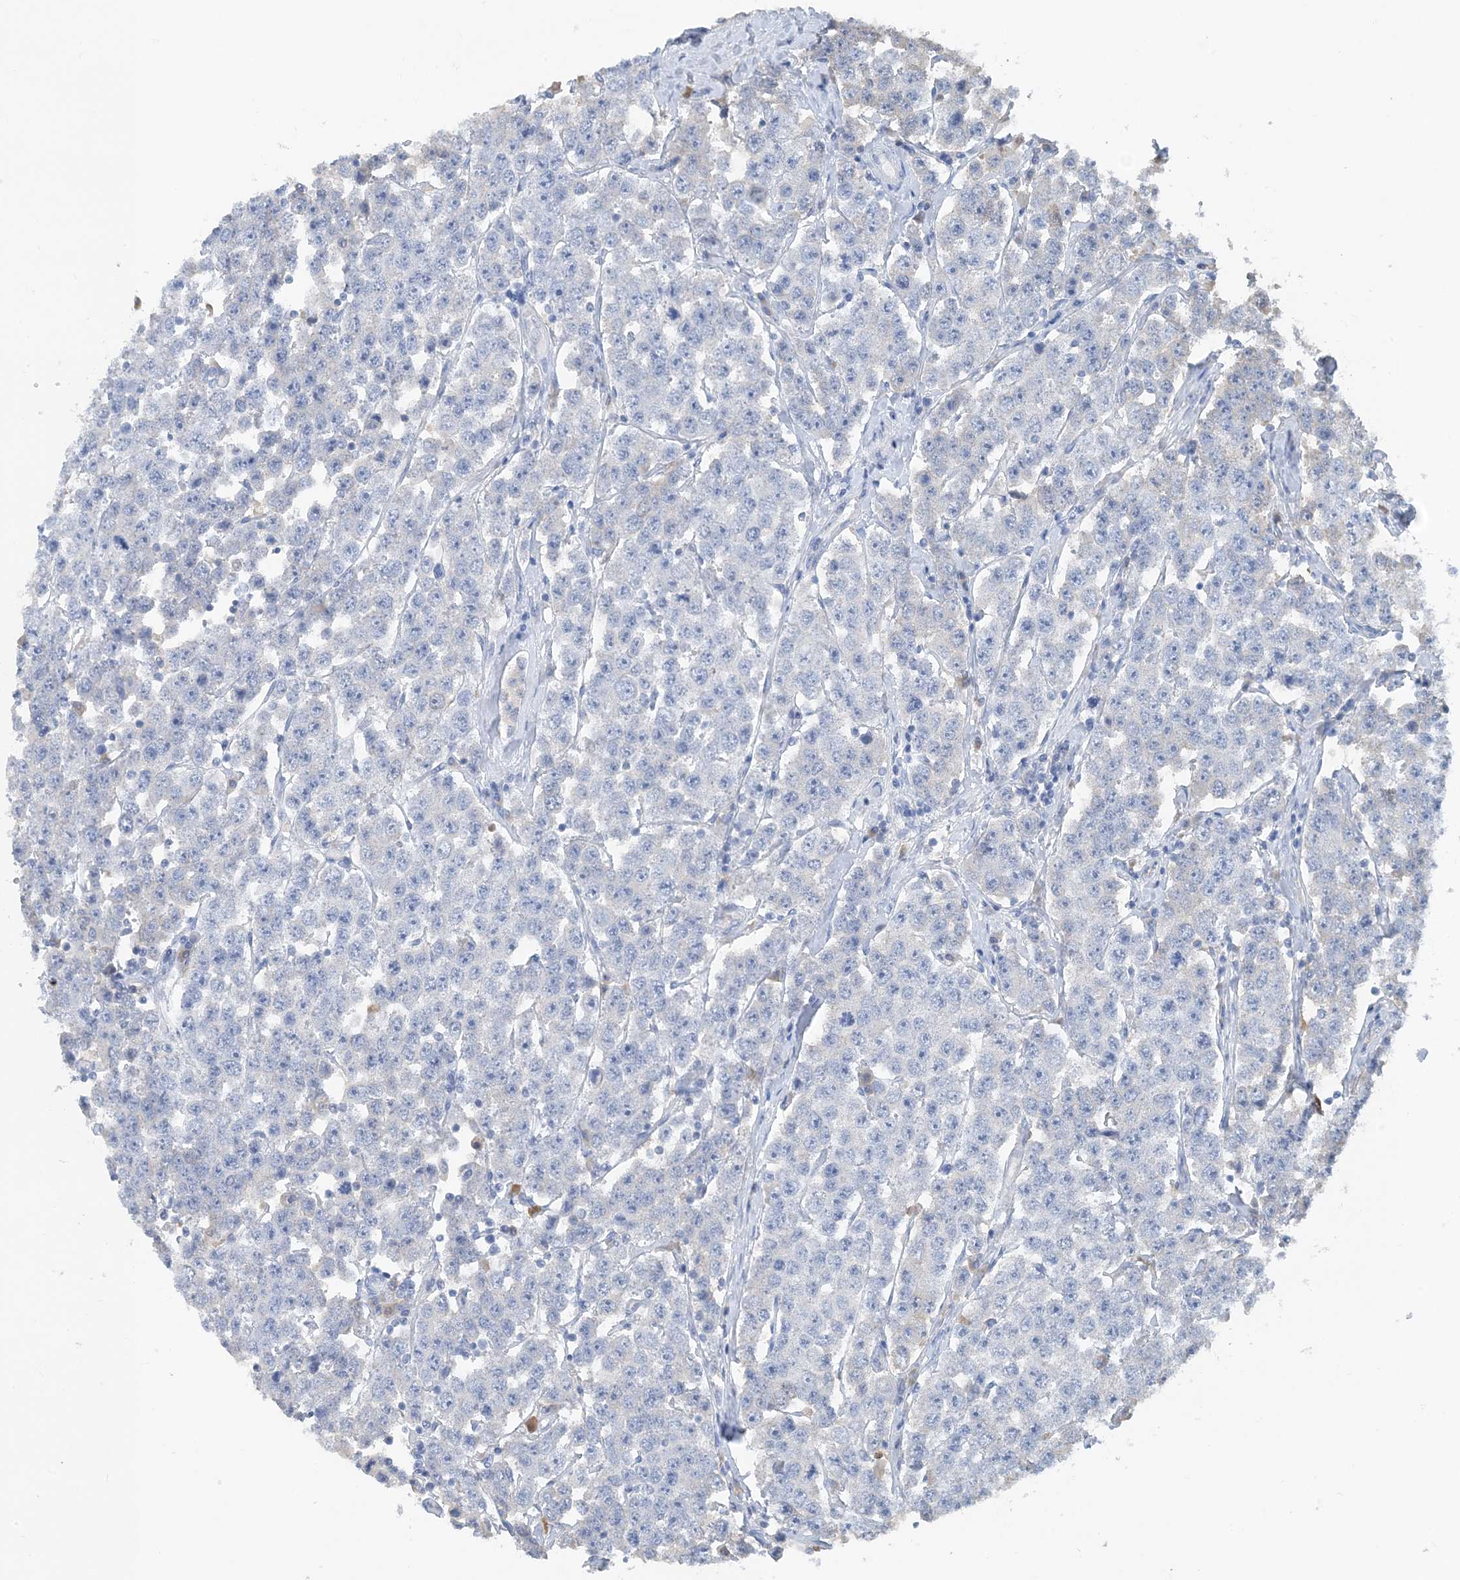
{"staining": {"intensity": "negative", "quantity": "none", "location": "none"}, "tissue": "testis cancer", "cell_type": "Tumor cells", "image_type": "cancer", "snomed": [{"axis": "morphology", "description": "Seminoma, NOS"}, {"axis": "topography", "description": "Testis"}], "caption": "Tumor cells are negative for protein expression in human testis cancer (seminoma).", "gene": "CTRL", "patient": {"sex": "male", "age": 28}}